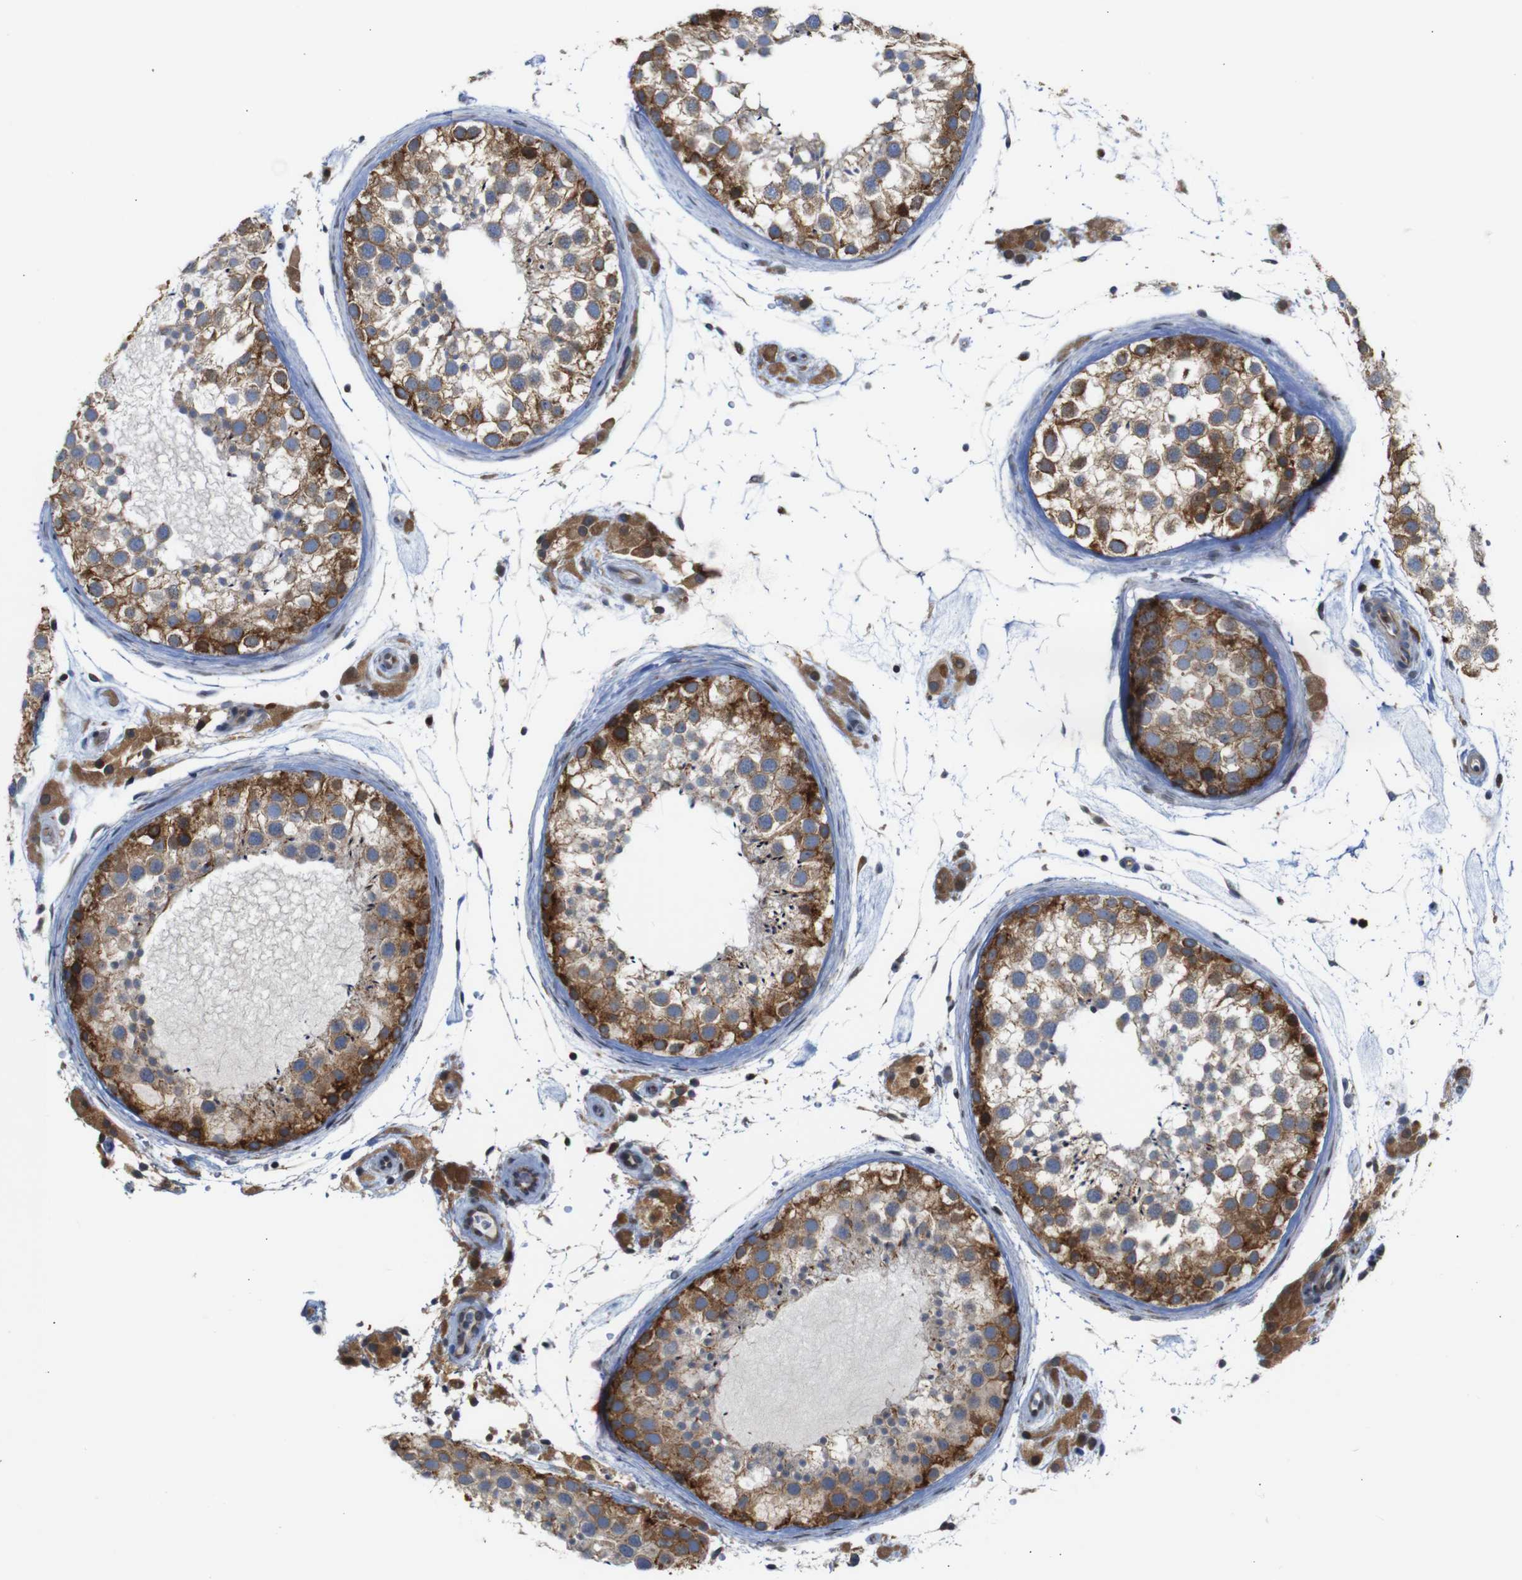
{"staining": {"intensity": "moderate", "quantity": ">75%", "location": "cytoplasmic/membranous"}, "tissue": "testis", "cell_type": "Cells in seminiferous ducts", "image_type": "normal", "snomed": [{"axis": "morphology", "description": "Normal tissue, NOS"}, {"axis": "topography", "description": "Testis"}], "caption": "Benign testis demonstrates moderate cytoplasmic/membranous expression in approximately >75% of cells in seminiferous ducts.", "gene": "PTPN1", "patient": {"sex": "male", "age": 46}}